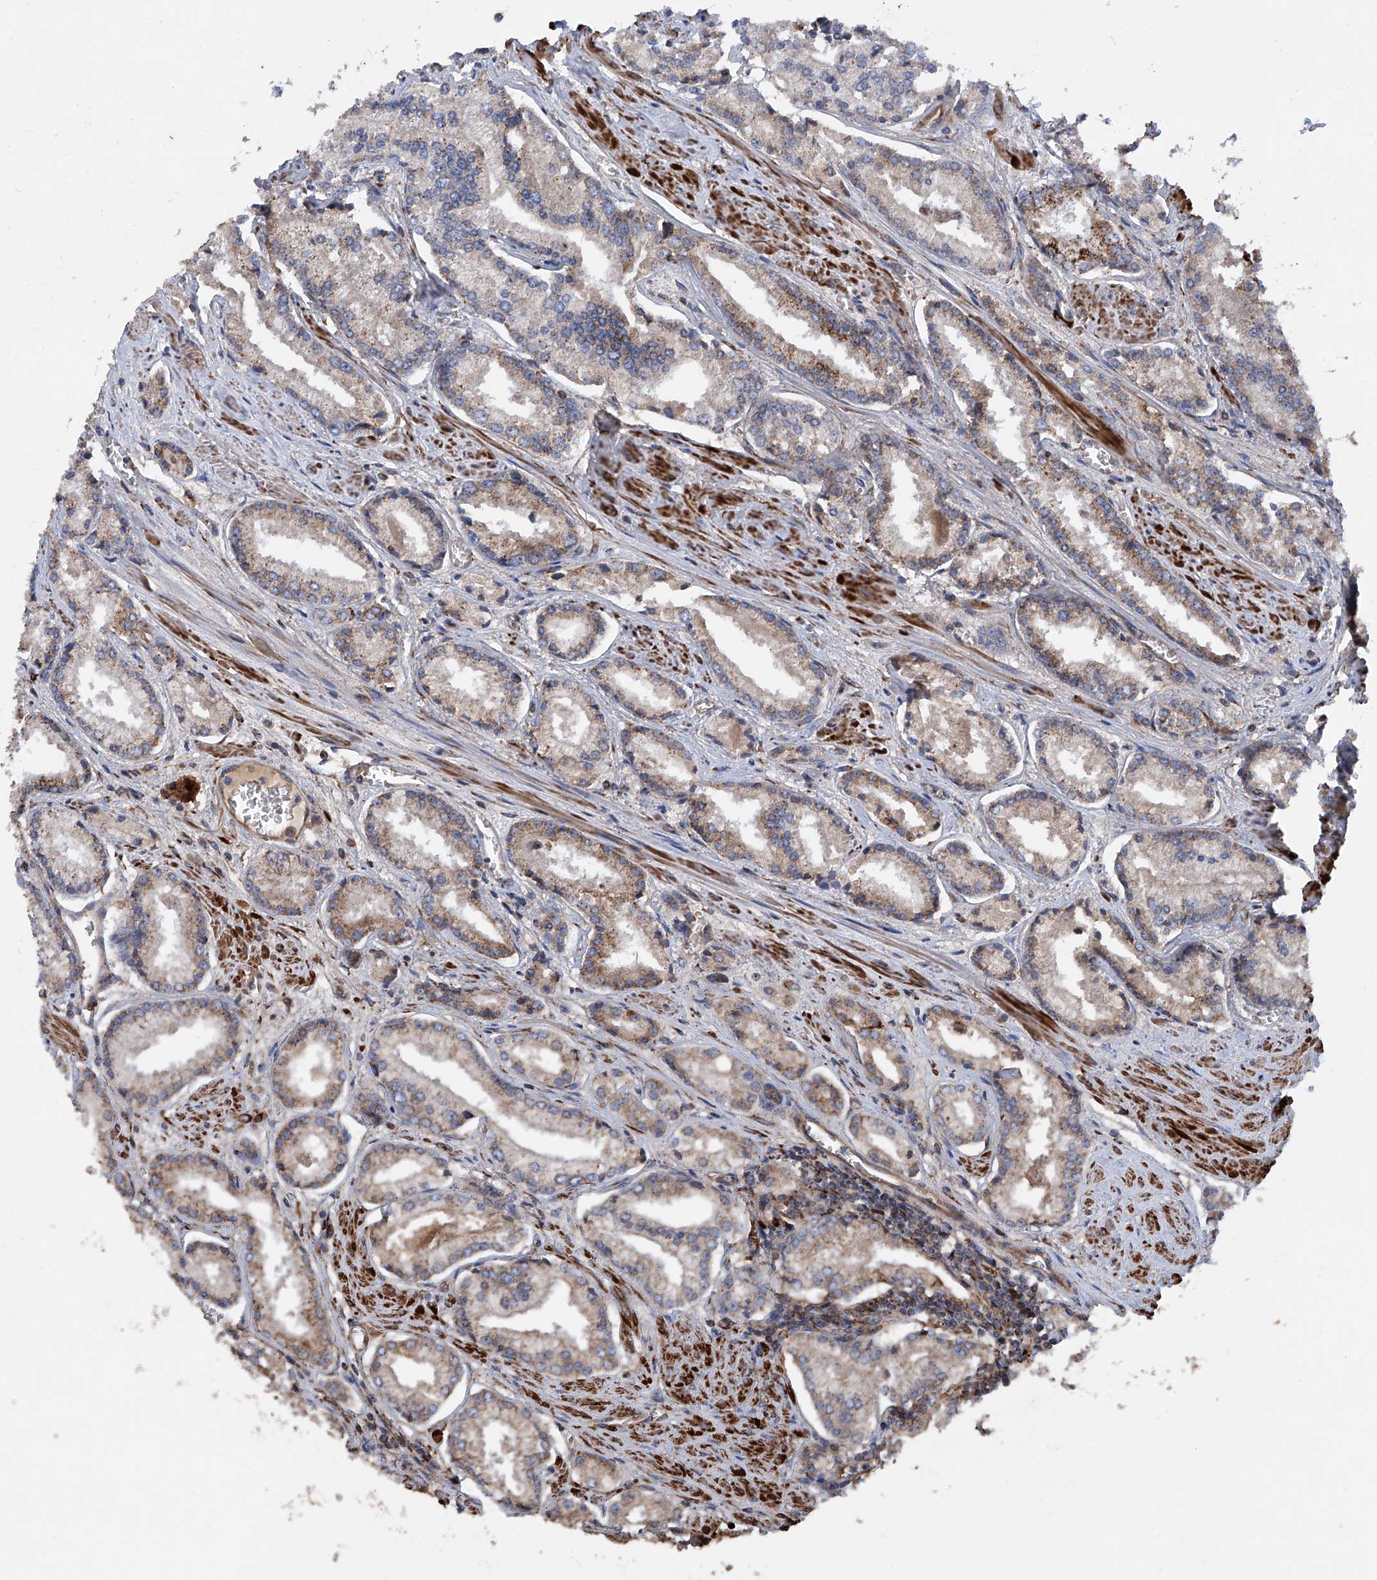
{"staining": {"intensity": "moderate", "quantity": "25%-75%", "location": "cytoplasmic/membranous"}, "tissue": "prostate cancer", "cell_type": "Tumor cells", "image_type": "cancer", "snomed": [{"axis": "morphology", "description": "Adenocarcinoma, Low grade"}, {"axis": "topography", "description": "Prostate"}], "caption": "High-magnification brightfield microscopy of prostate adenocarcinoma (low-grade) stained with DAB (3,3'-diaminobenzidine) (brown) and counterstained with hematoxylin (blue). tumor cells exhibit moderate cytoplasmic/membranous positivity is identified in about25%-75% of cells. The staining was performed using DAB (3,3'-diaminobenzidine), with brown indicating positive protein expression. Nuclei are stained blue with hematoxylin.", "gene": "ASCC3", "patient": {"sex": "male", "age": 54}}